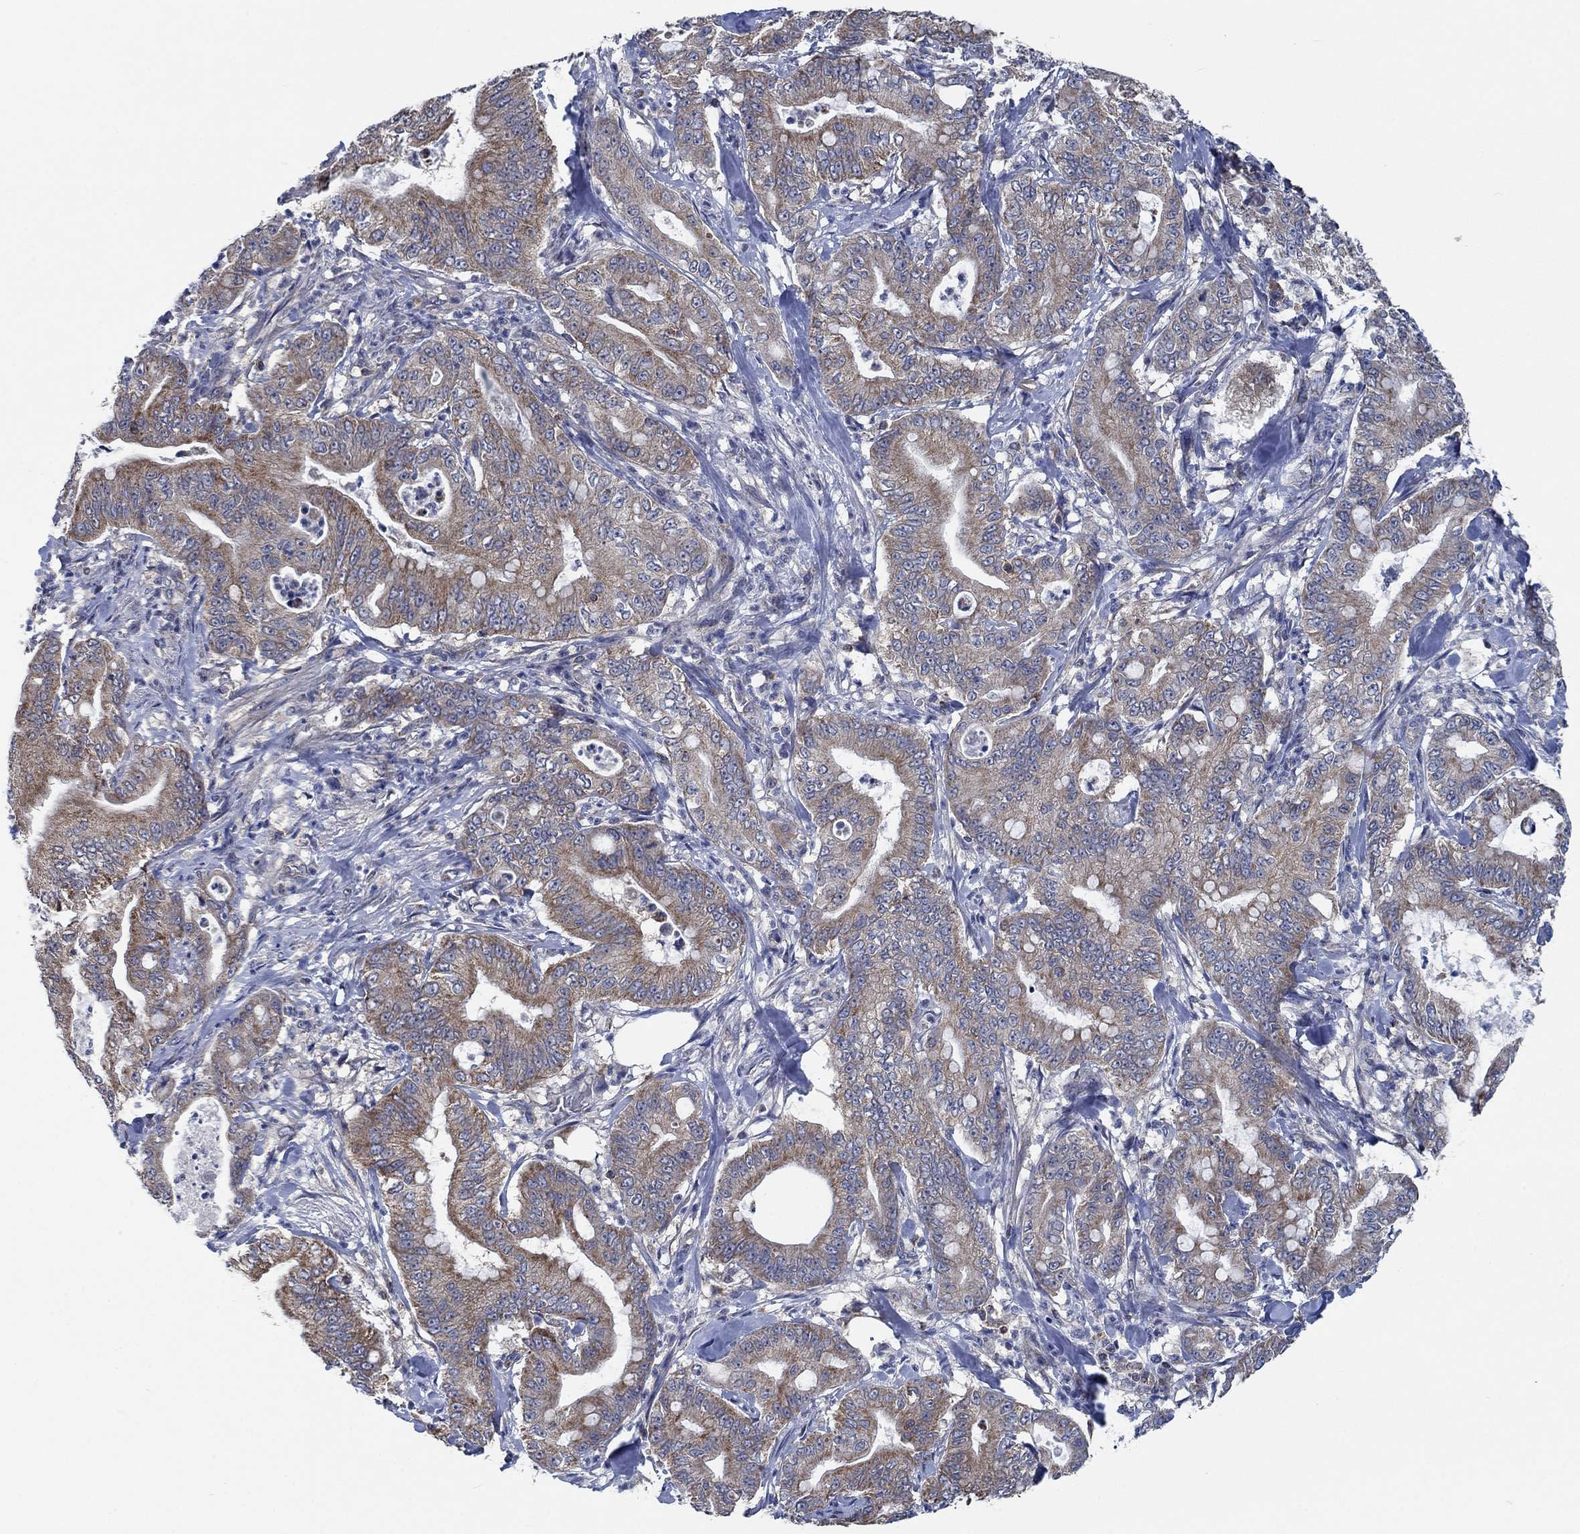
{"staining": {"intensity": "weak", "quantity": ">75%", "location": "cytoplasmic/membranous"}, "tissue": "pancreatic cancer", "cell_type": "Tumor cells", "image_type": "cancer", "snomed": [{"axis": "morphology", "description": "Adenocarcinoma, NOS"}, {"axis": "topography", "description": "Pancreas"}], "caption": "Human pancreatic adenocarcinoma stained with a protein marker displays weak staining in tumor cells.", "gene": "STXBP6", "patient": {"sex": "male", "age": 71}}